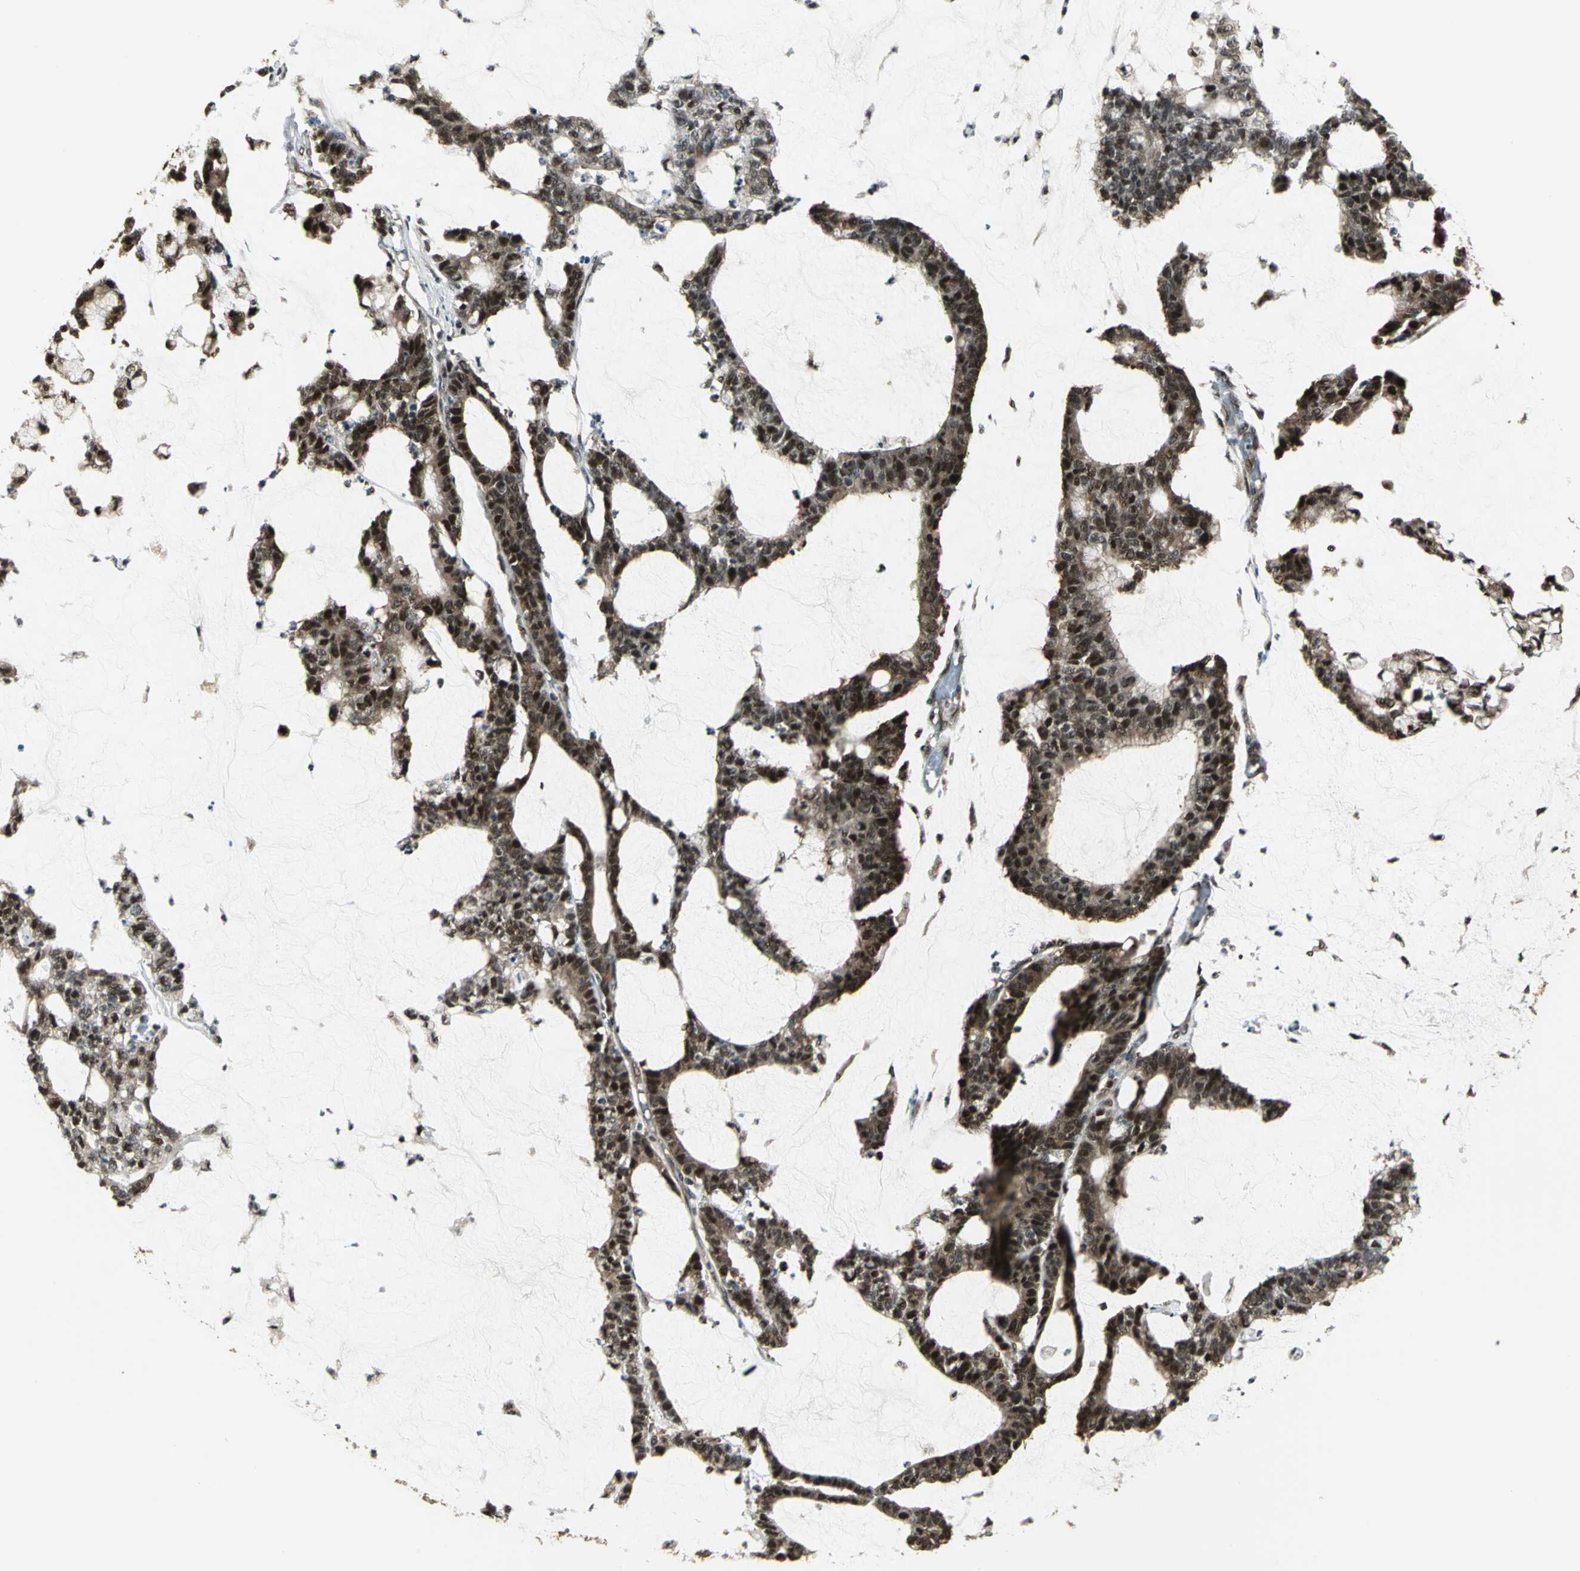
{"staining": {"intensity": "moderate", "quantity": ">75%", "location": "cytoplasmic/membranous,nuclear"}, "tissue": "colorectal cancer", "cell_type": "Tumor cells", "image_type": "cancer", "snomed": [{"axis": "morphology", "description": "Adenocarcinoma, NOS"}, {"axis": "topography", "description": "Colon"}], "caption": "Protein expression analysis of colorectal adenocarcinoma shows moderate cytoplasmic/membranous and nuclear staining in approximately >75% of tumor cells. (Stains: DAB in brown, nuclei in blue, Microscopy: brightfield microscopy at high magnification).", "gene": "PSMC3", "patient": {"sex": "female", "age": 84}}